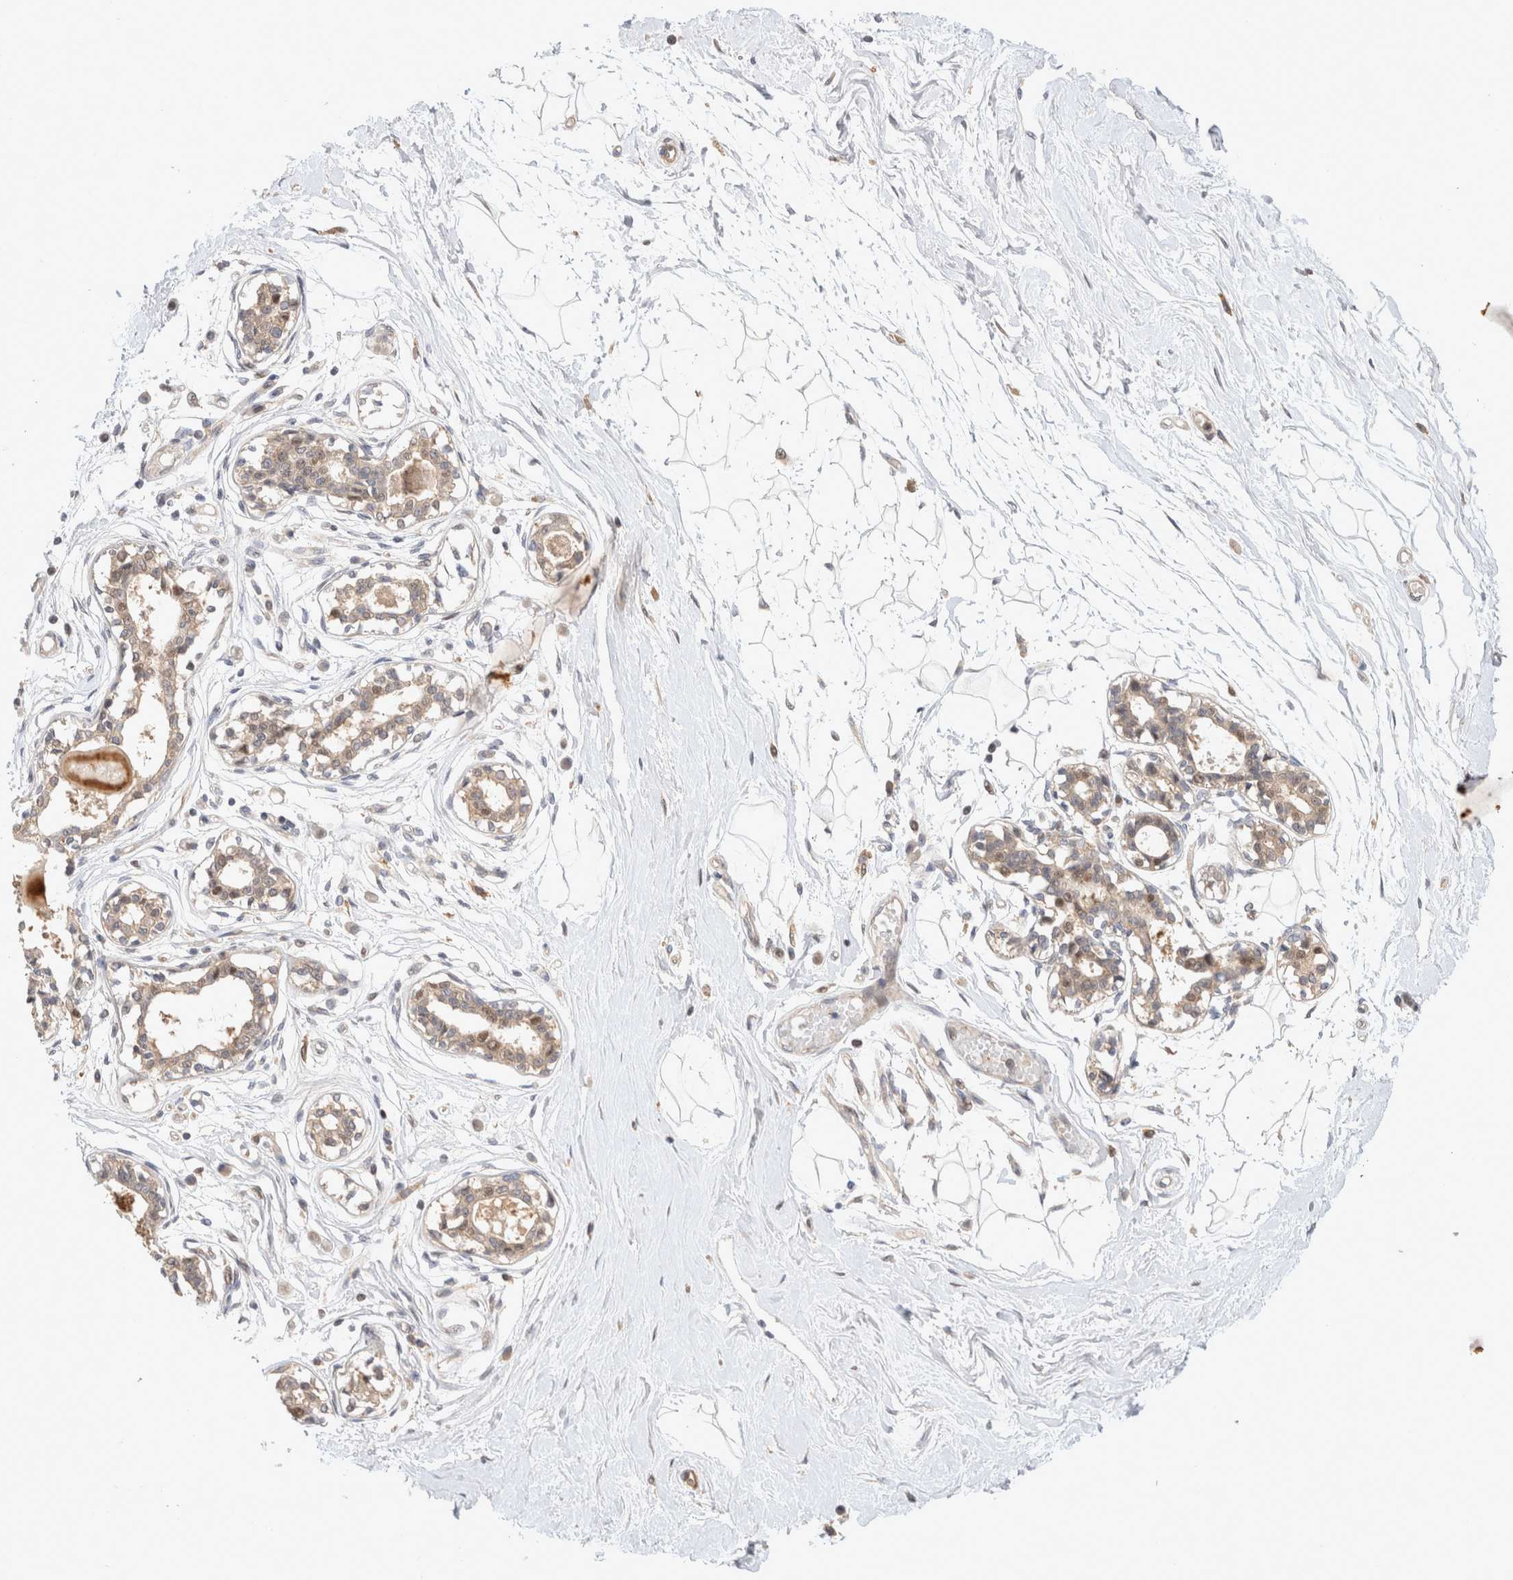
{"staining": {"intensity": "weak", "quantity": "25%-75%", "location": "cytoplasmic/membranous"}, "tissue": "breast", "cell_type": "Adipocytes", "image_type": "normal", "snomed": [{"axis": "morphology", "description": "Normal tissue, NOS"}, {"axis": "topography", "description": "Breast"}], "caption": "IHC image of benign breast: breast stained using IHC shows low levels of weak protein expression localized specifically in the cytoplasmic/membranous of adipocytes, appearing as a cytoplasmic/membranous brown color.", "gene": "HTT", "patient": {"sex": "female", "age": 45}}